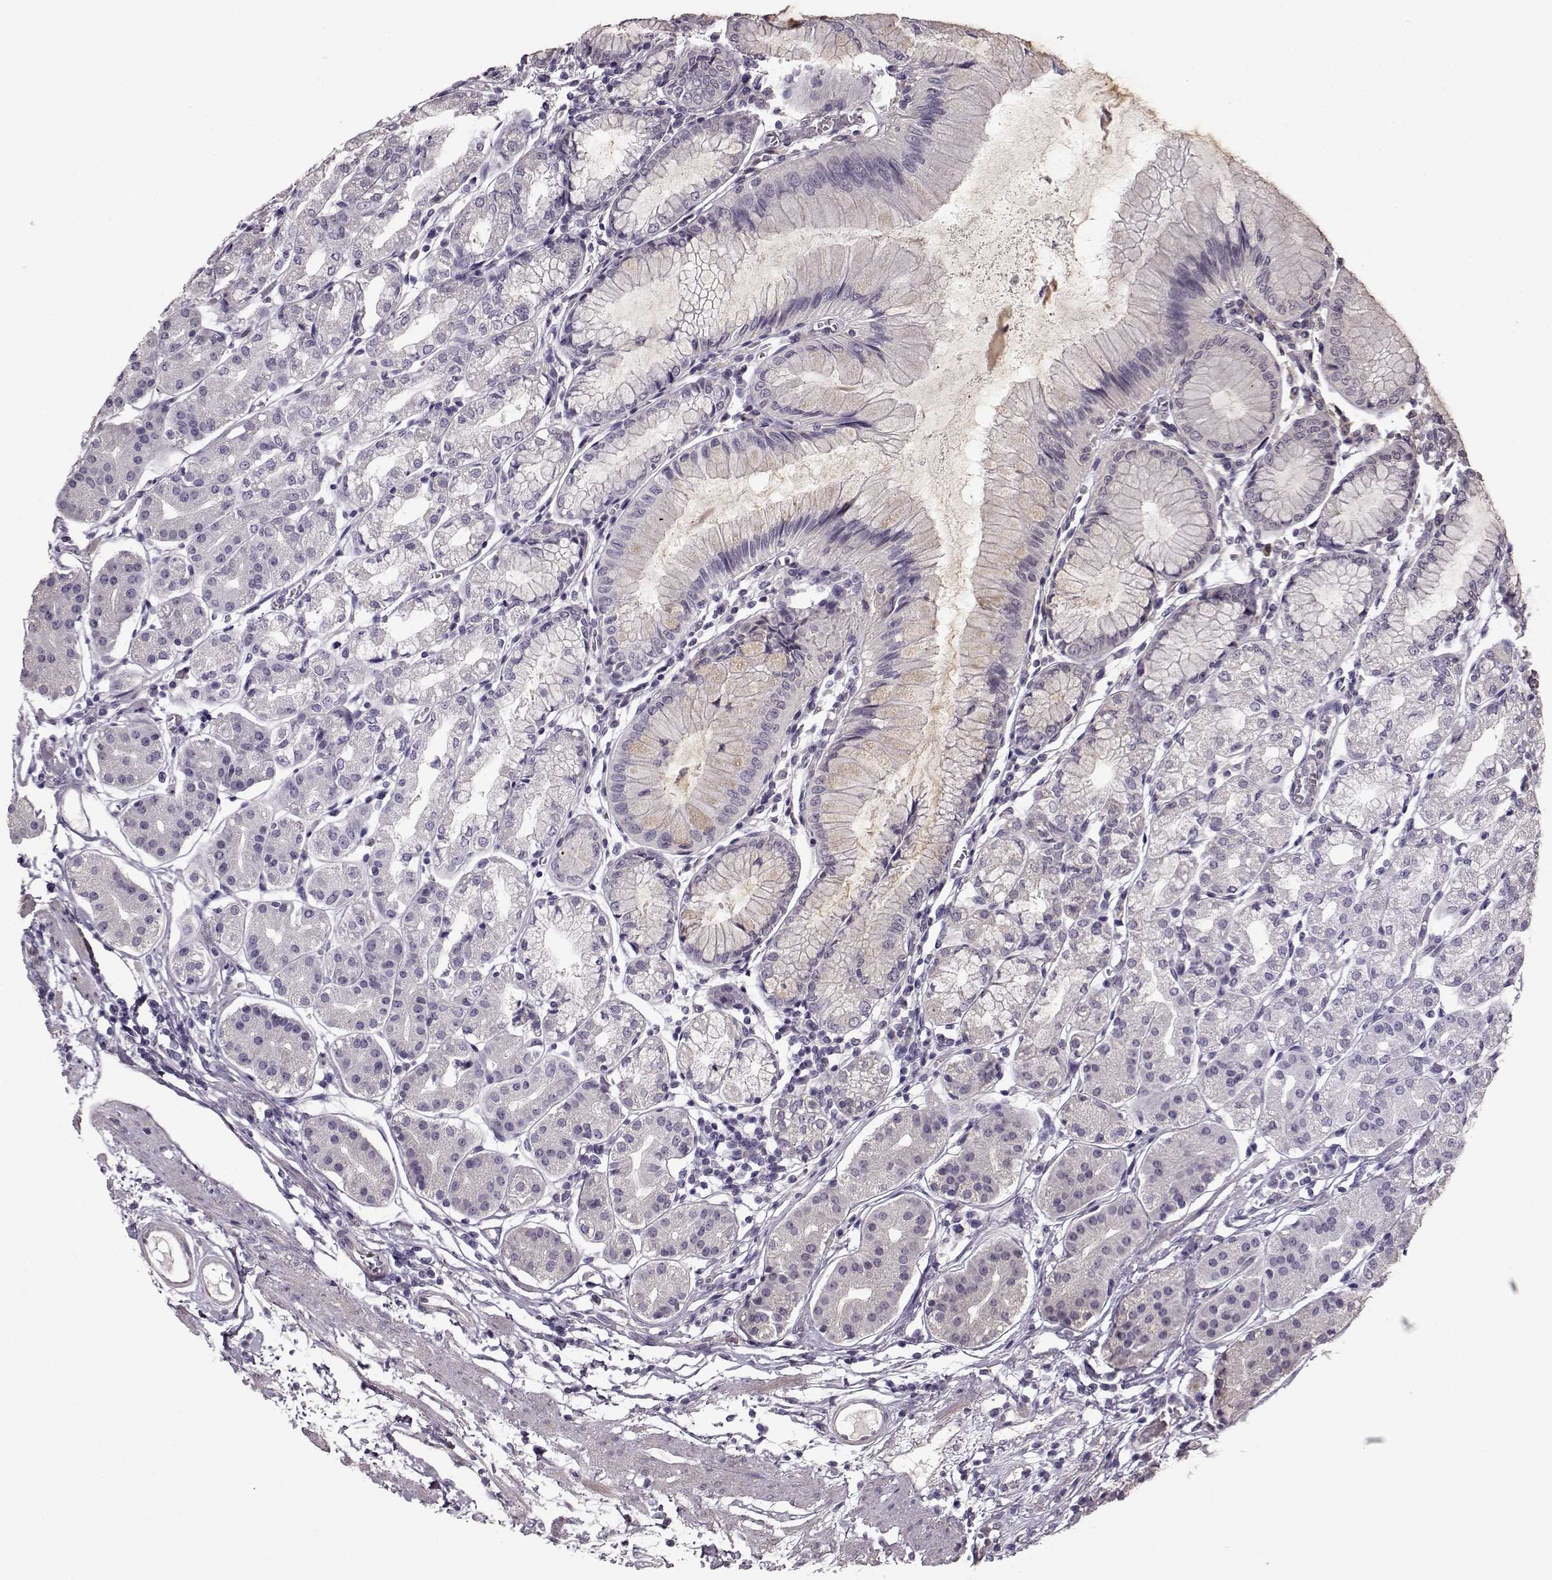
{"staining": {"intensity": "negative", "quantity": "none", "location": "none"}, "tissue": "stomach", "cell_type": "Glandular cells", "image_type": "normal", "snomed": [{"axis": "morphology", "description": "Normal tissue, NOS"}, {"axis": "topography", "description": "Skeletal muscle"}, {"axis": "topography", "description": "Stomach"}], "caption": "DAB (3,3'-diaminobenzidine) immunohistochemical staining of benign human stomach exhibits no significant expression in glandular cells.", "gene": "SLAIN2", "patient": {"sex": "female", "age": 57}}